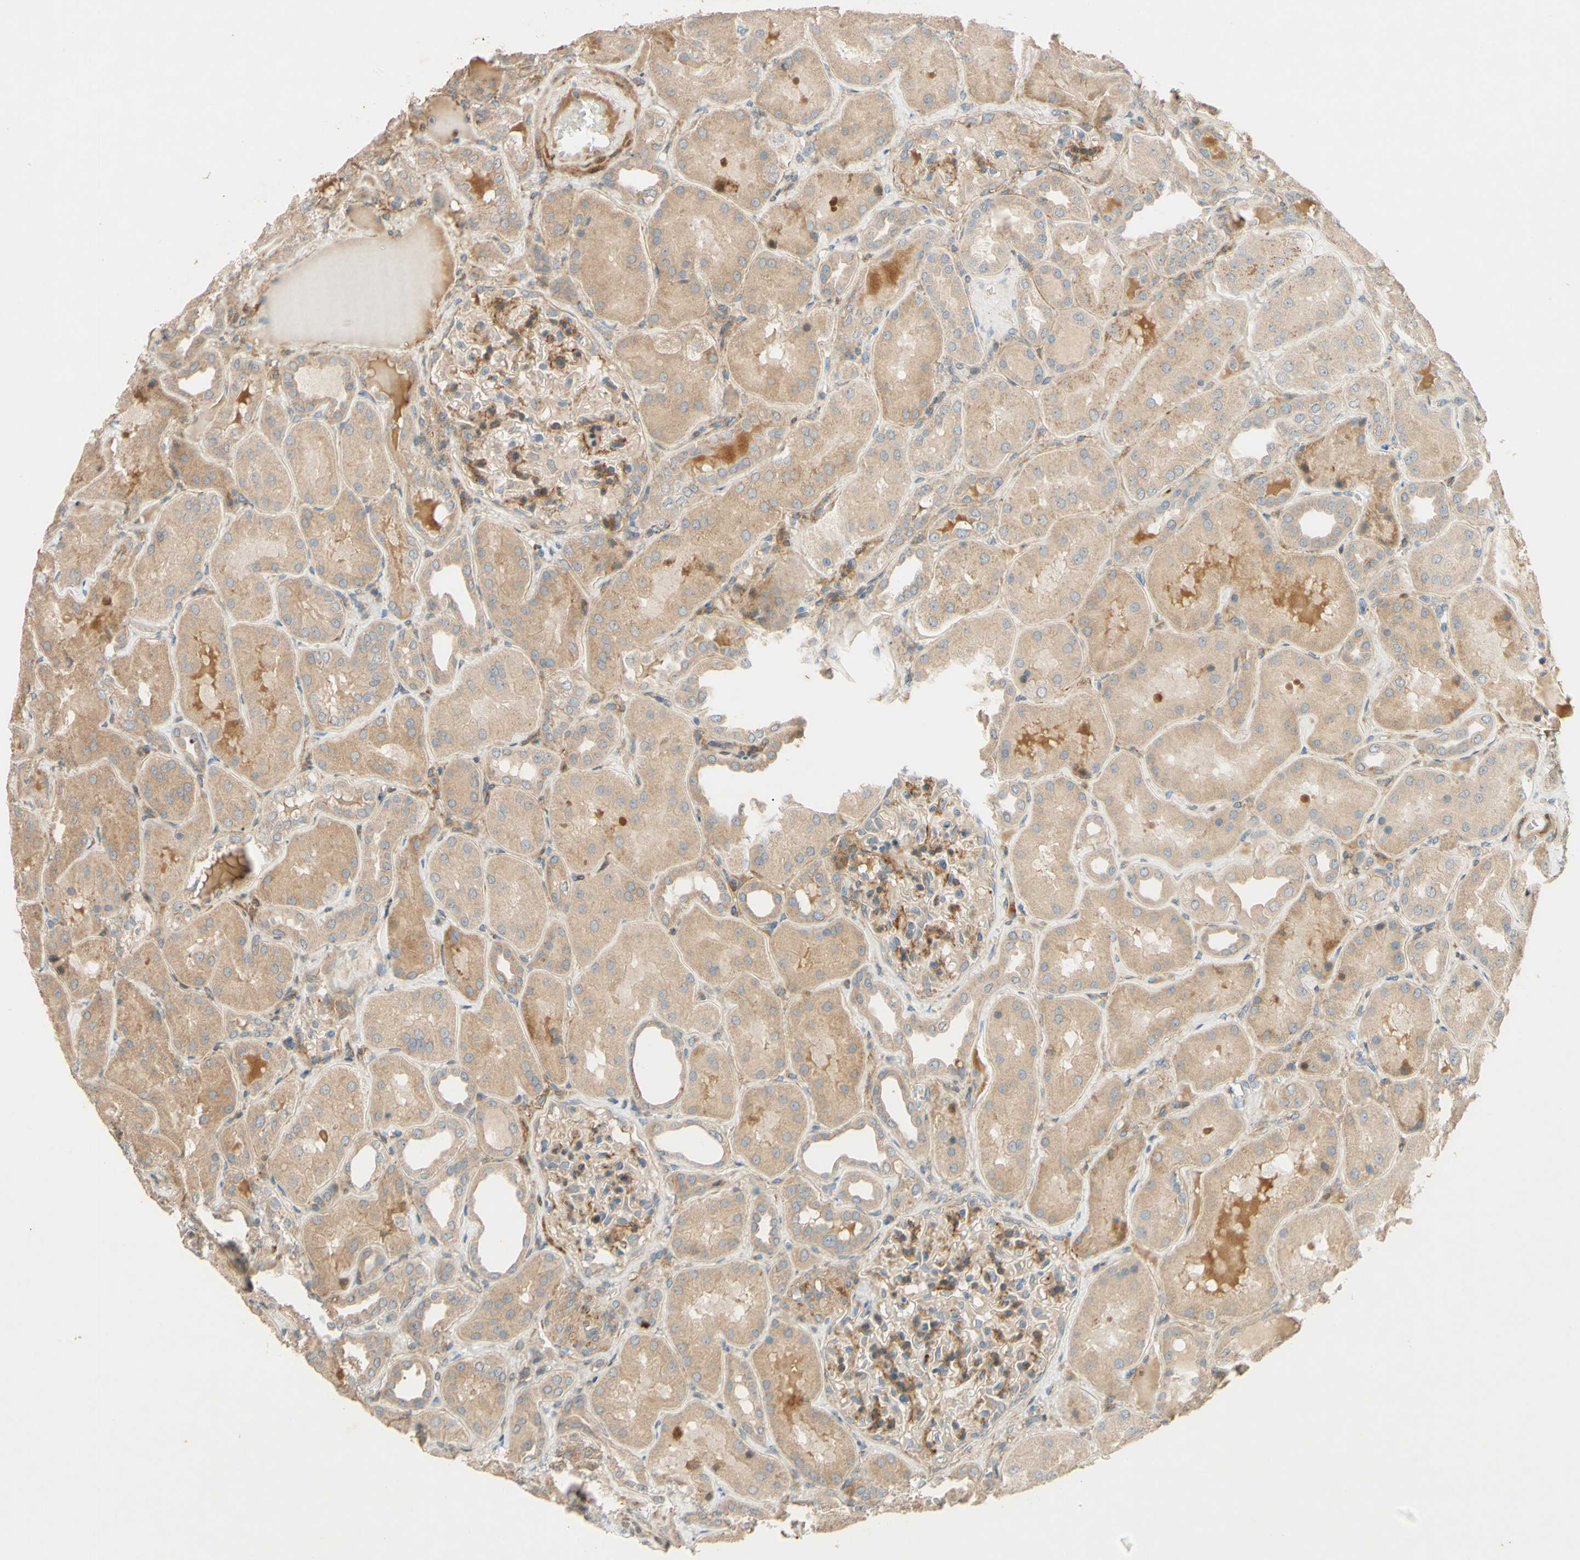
{"staining": {"intensity": "moderate", "quantity": "25%-75%", "location": "cytoplasmic/membranous"}, "tissue": "kidney", "cell_type": "Cells in glomeruli", "image_type": "normal", "snomed": [{"axis": "morphology", "description": "Normal tissue, NOS"}, {"axis": "topography", "description": "Kidney"}], "caption": "A medium amount of moderate cytoplasmic/membranous positivity is identified in about 25%-75% of cells in glomeruli in benign kidney. (DAB (3,3'-diaminobenzidine) IHC with brightfield microscopy, high magnification).", "gene": "ADAM17", "patient": {"sex": "female", "age": 56}}